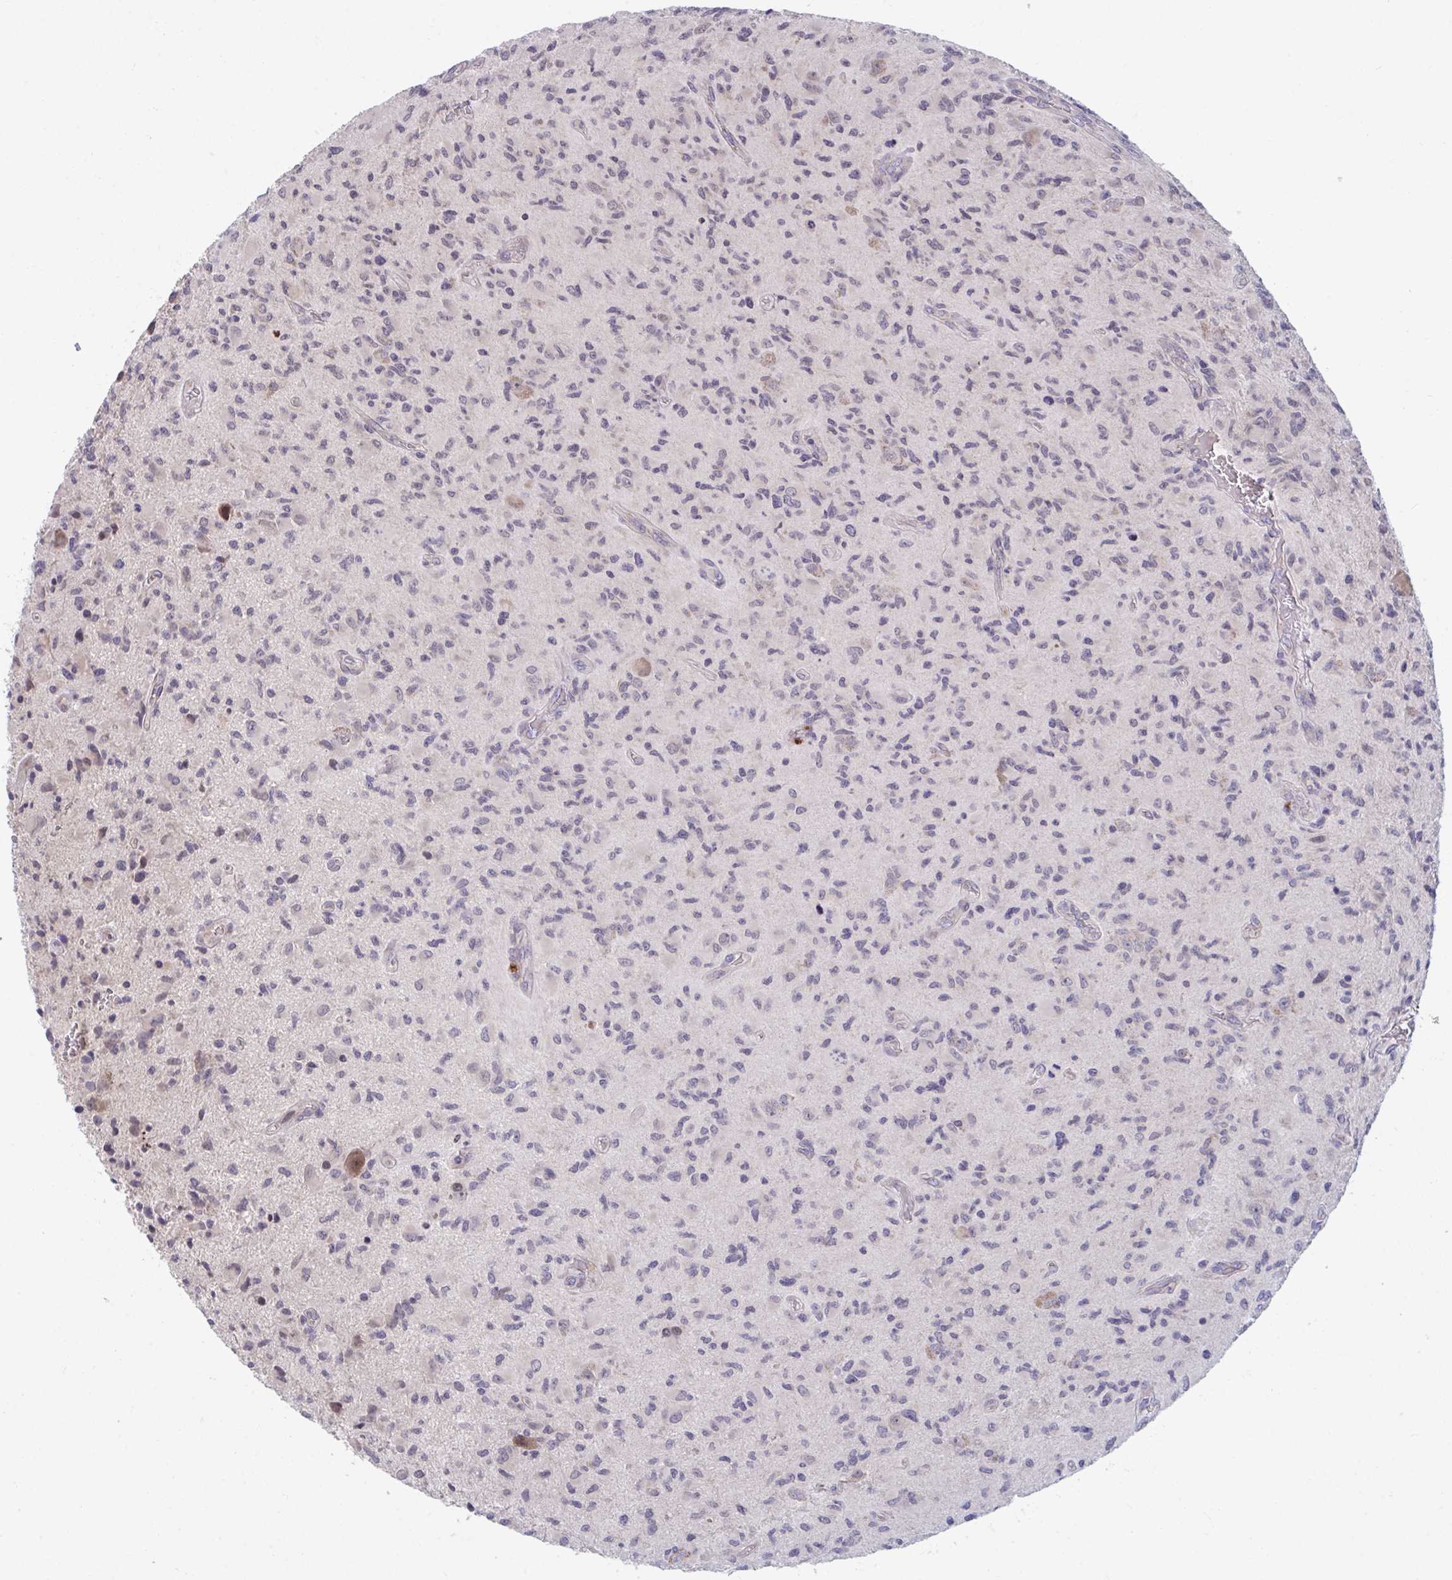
{"staining": {"intensity": "negative", "quantity": "none", "location": "none"}, "tissue": "glioma", "cell_type": "Tumor cells", "image_type": "cancer", "snomed": [{"axis": "morphology", "description": "Glioma, malignant, High grade"}, {"axis": "topography", "description": "Brain"}], "caption": "This micrograph is of glioma stained with IHC to label a protein in brown with the nuclei are counter-stained blue. There is no expression in tumor cells. (DAB (3,3'-diaminobenzidine) immunohistochemistry with hematoxylin counter stain).", "gene": "SUSD4", "patient": {"sex": "female", "age": 65}}